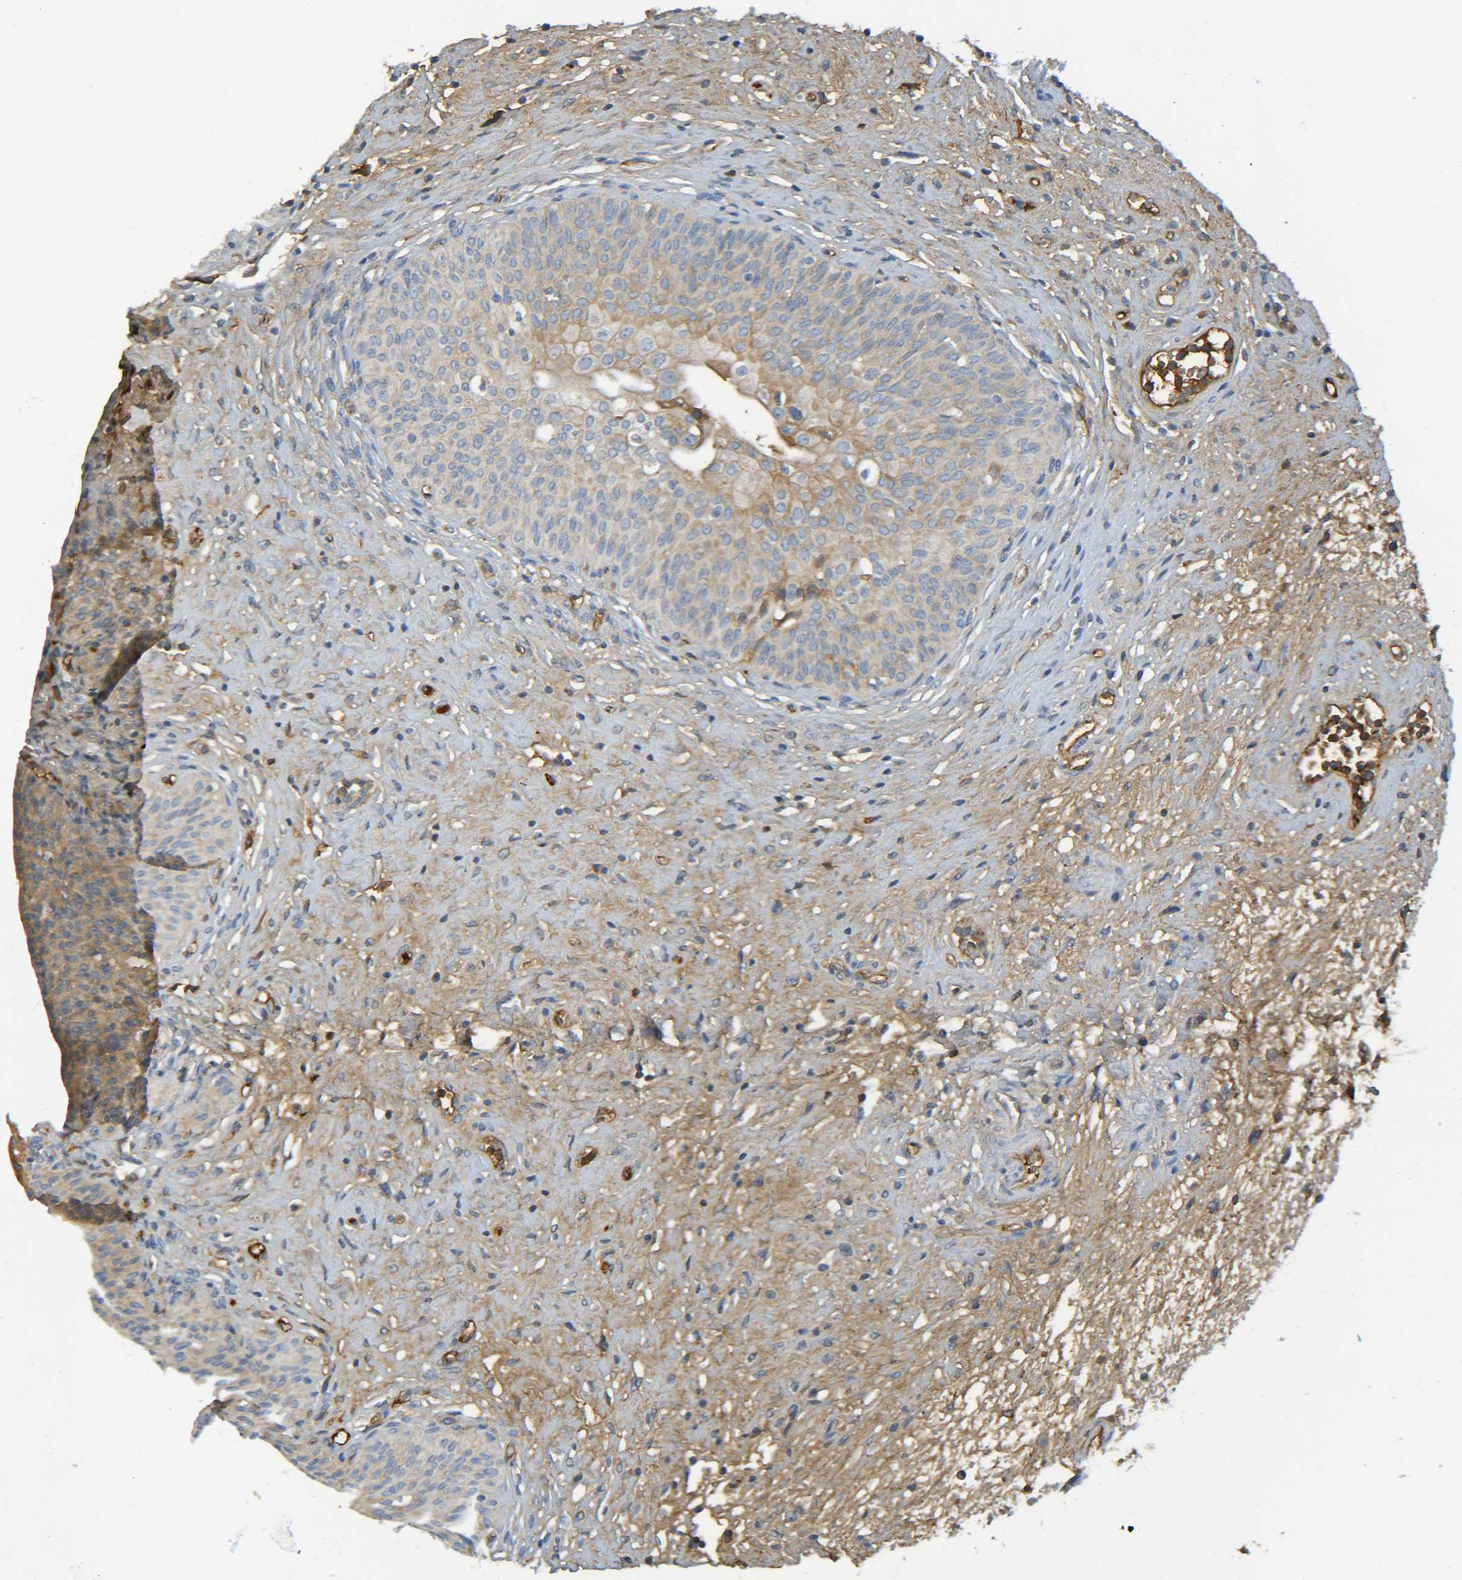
{"staining": {"intensity": "weak", "quantity": ">75%", "location": "cytoplasmic/membranous"}, "tissue": "urinary bladder", "cell_type": "Urothelial cells", "image_type": "normal", "snomed": [{"axis": "morphology", "description": "Normal tissue, NOS"}, {"axis": "topography", "description": "Urinary bladder"}], "caption": "IHC of benign urinary bladder reveals low levels of weak cytoplasmic/membranous staining in approximately >75% of urothelial cells. (Stains: DAB in brown, nuclei in blue, Microscopy: brightfield microscopy at high magnification).", "gene": "C1QA", "patient": {"sex": "male", "age": 46}}